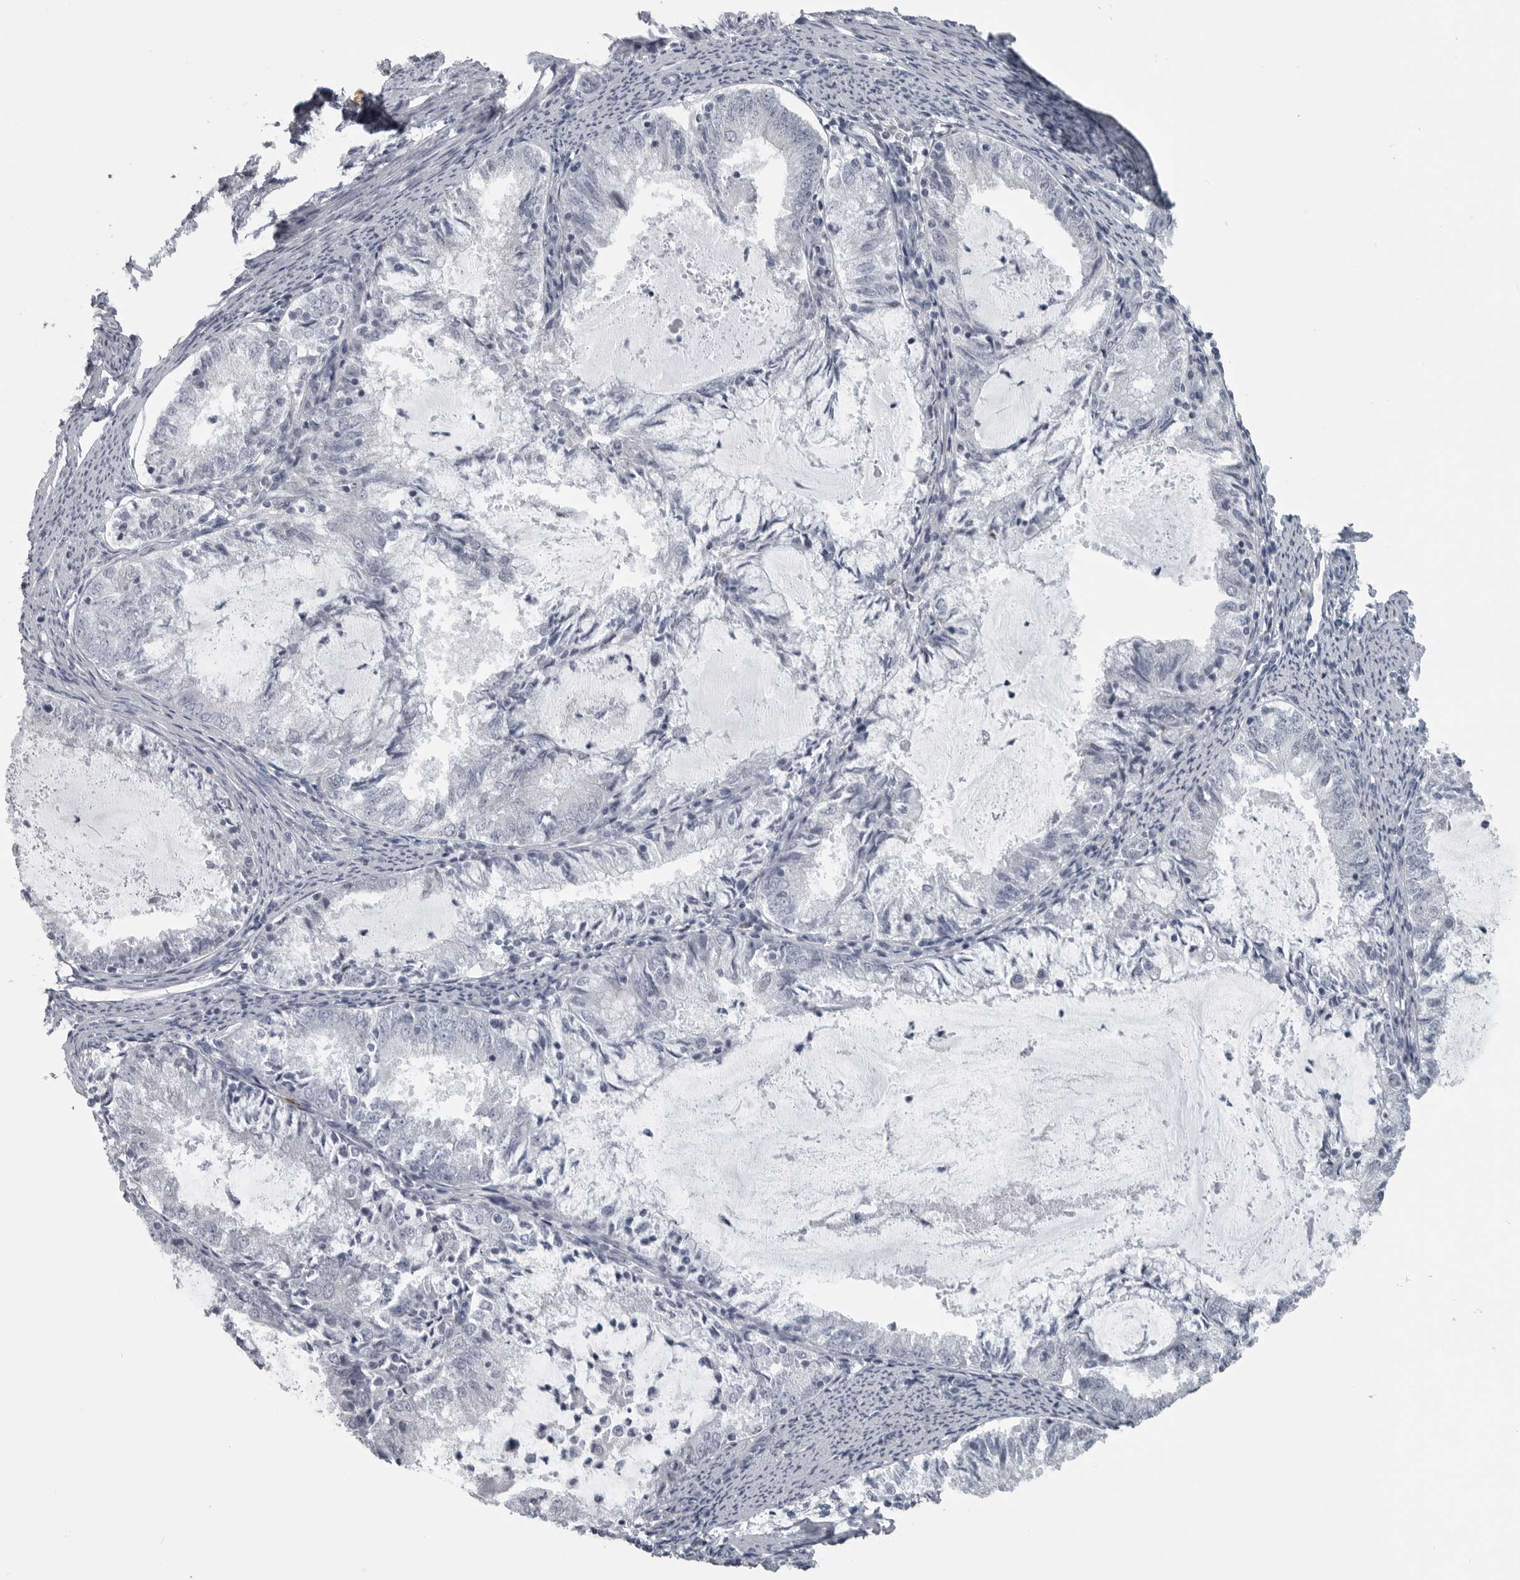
{"staining": {"intensity": "negative", "quantity": "none", "location": "none"}, "tissue": "endometrial cancer", "cell_type": "Tumor cells", "image_type": "cancer", "snomed": [{"axis": "morphology", "description": "Adenocarcinoma, NOS"}, {"axis": "topography", "description": "Endometrium"}], "caption": "IHC image of endometrial cancer stained for a protein (brown), which shows no expression in tumor cells.", "gene": "LYSMD1", "patient": {"sex": "female", "age": 57}}